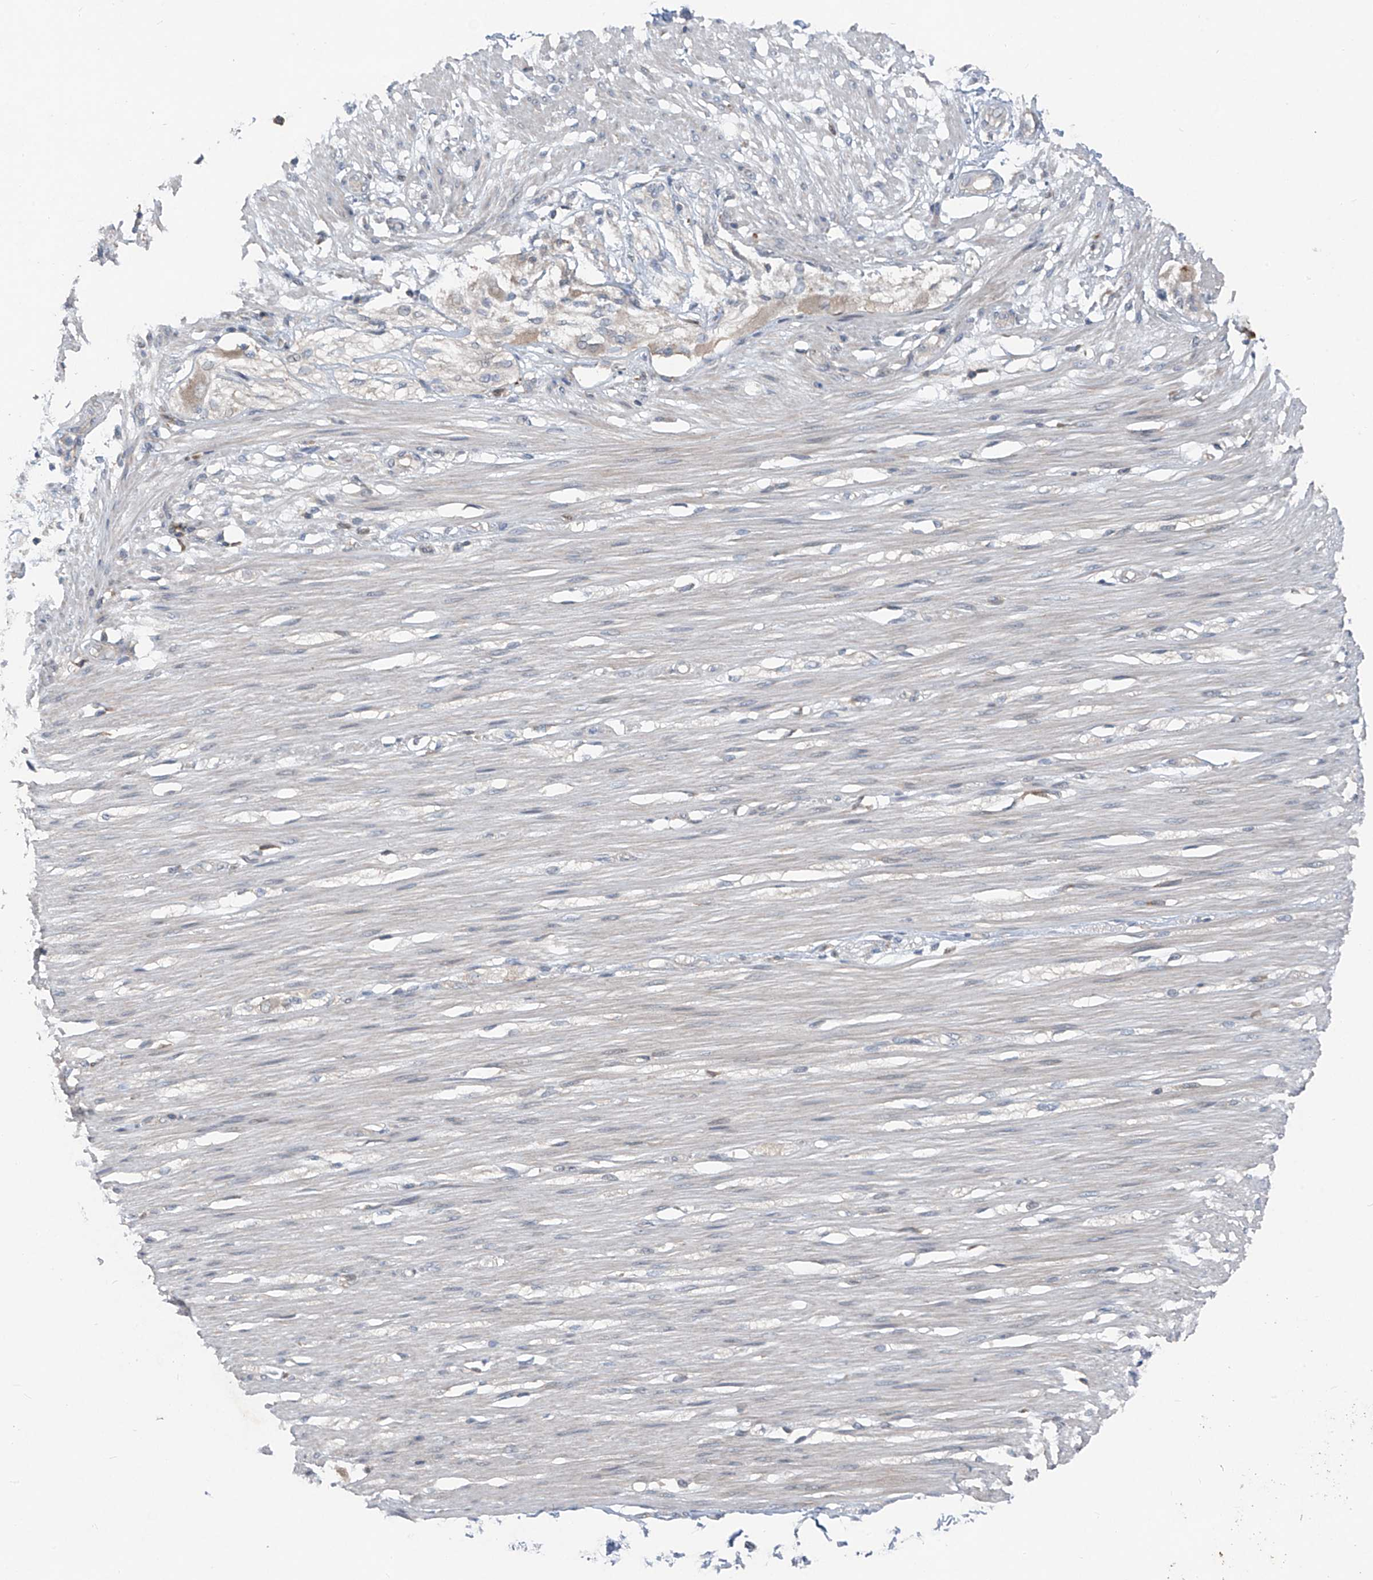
{"staining": {"intensity": "negative", "quantity": "none", "location": "none"}, "tissue": "smooth muscle", "cell_type": "Smooth muscle cells", "image_type": "normal", "snomed": [{"axis": "morphology", "description": "Normal tissue, NOS"}, {"axis": "morphology", "description": "Adenocarcinoma, NOS"}, {"axis": "topography", "description": "Colon"}, {"axis": "topography", "description": "Peripheral nerve tissue"}], "caption": "High magnification brightfield microscopy of normal smooth muscle stained with DAB (3,3'-diaminobenzidine) (brown) and counterstained with hematoxylin (blue): smooth muscle cells show no significant expression.", "gene": "FOXRED2", "patient": {"sex": "male", "age": 14}}